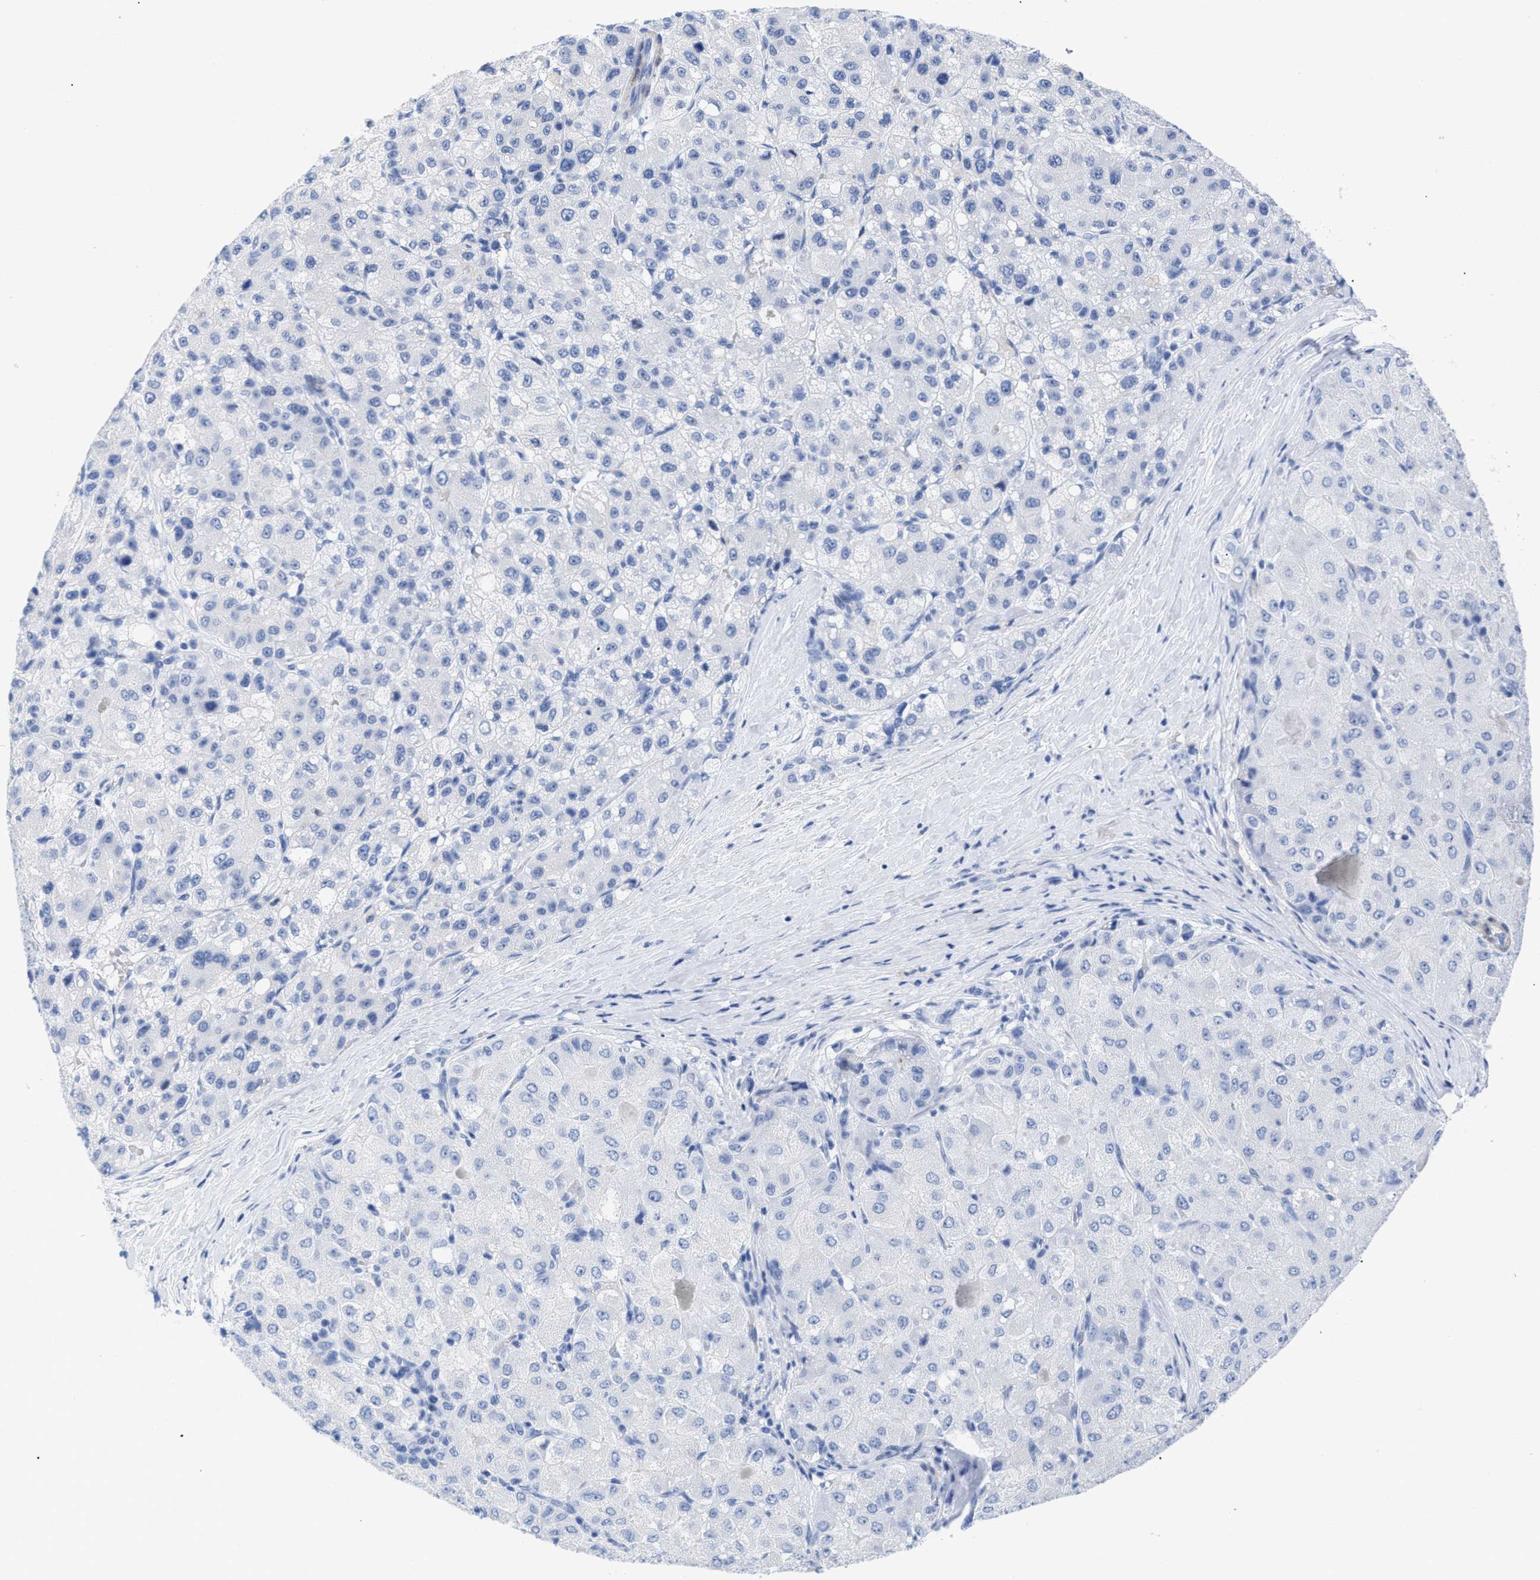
{"staining": {"intensity": "negative", "quantity": "none", "location": "none"}, "tissue": "liver cancer", "cell_type": "Tumor cells", "image_type": "cancer", "snomed": [{"axis": "morphology", "description": "Carcinoma, Hepatocellular, NOS"}, {"axis": "topography", "description": "Liver"}], "caption": "The immunohistochemistry (IHC) image has no significant expression in tumor cells of liver hepatocellular carcinoma tissue. (Stains: DAB (3,3'-diaminobenzidine) IHC with hematoxylin counter stain, Microscopy: brightfield microscopy at high magnification).", "gene": "DUSP26", "patient": {"sex": "male", "age": 80}}